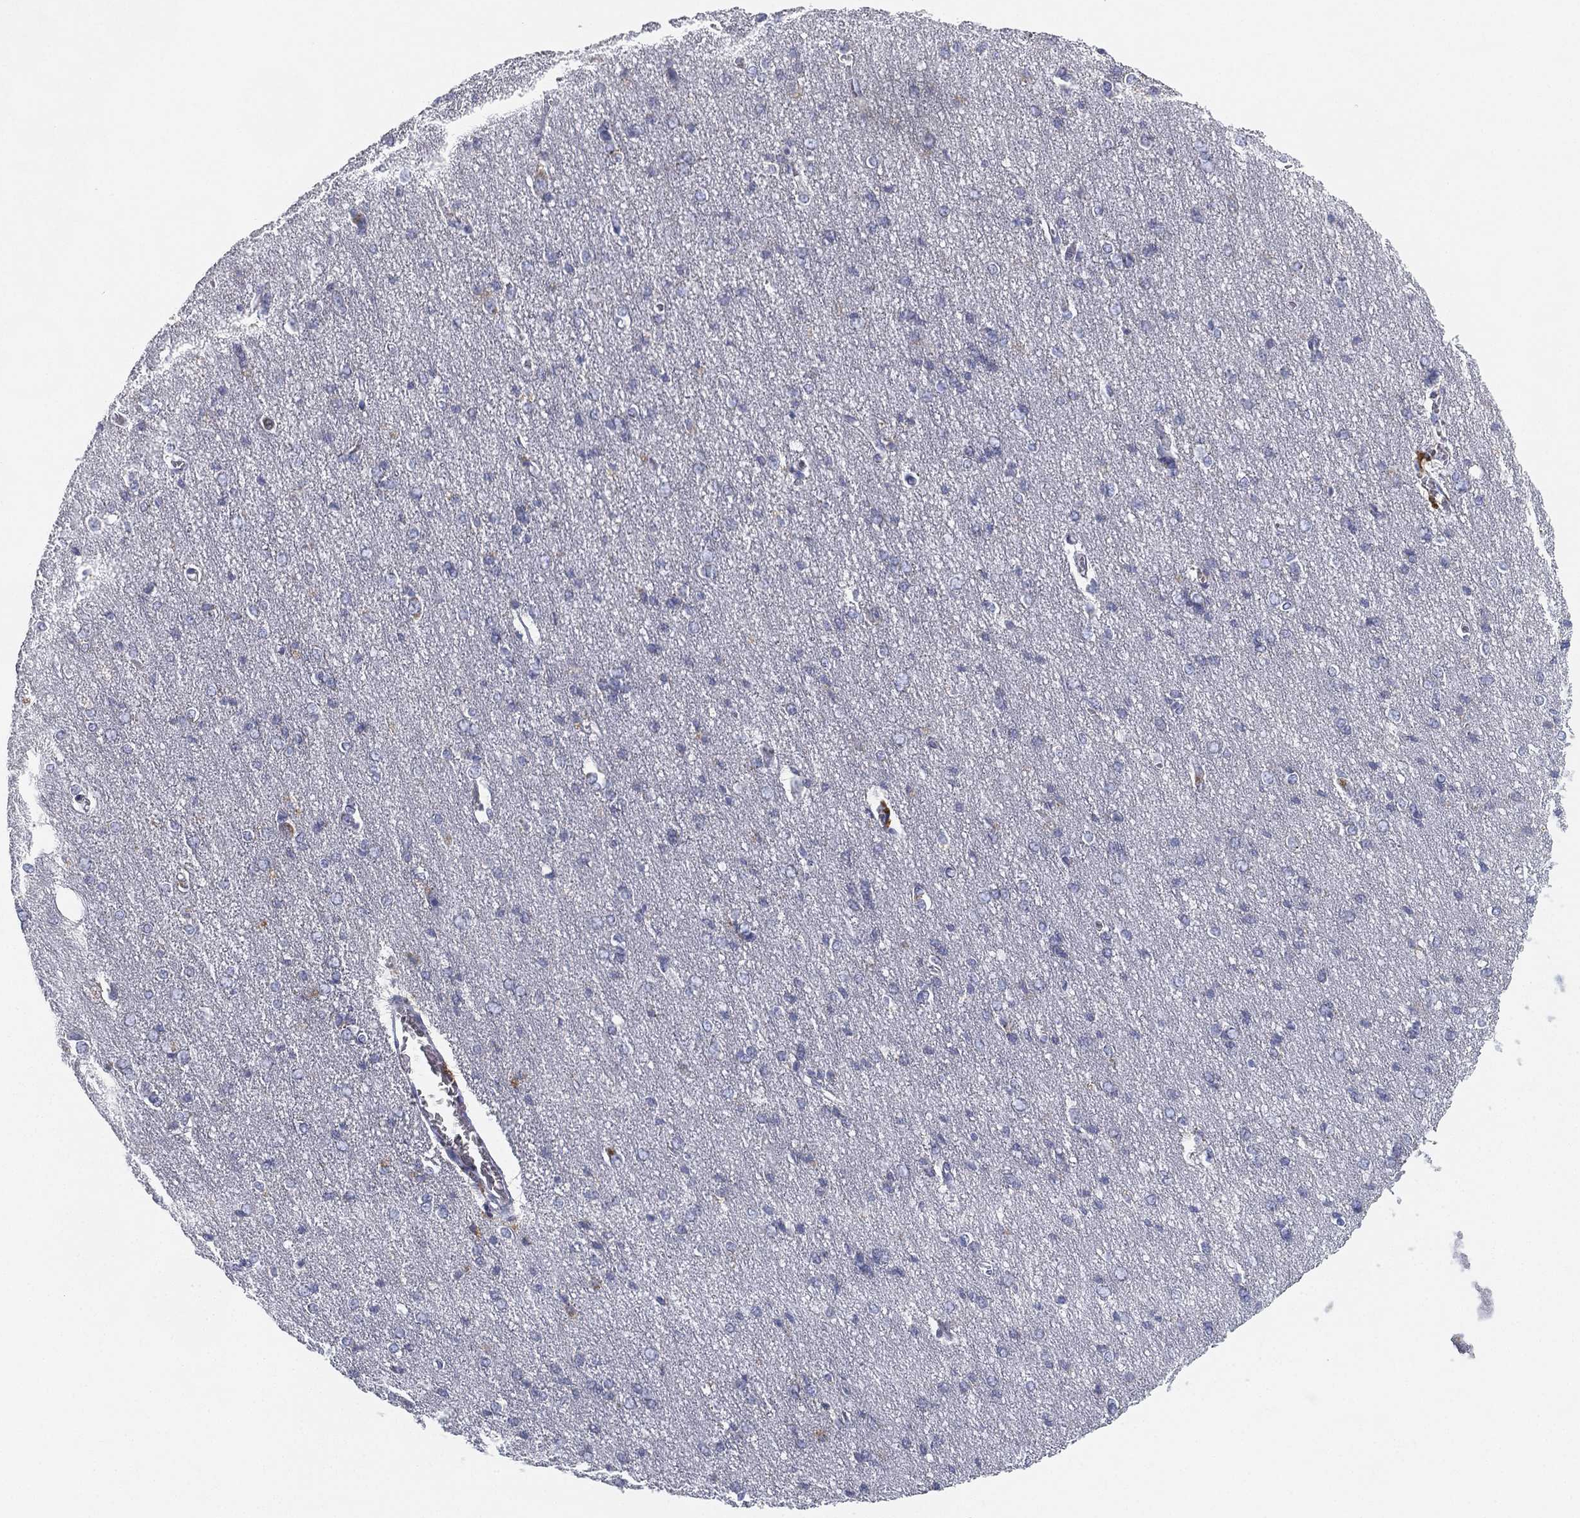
{"staining": {"intensity": "negative", "quantity": "none", "location": "none"}, "tissue": "cerebral cortex", "cell_type": "Endothelial cells", "image_type": "normal", "snomed": [{"axis": "morphology", "description": "Normal tissue, NOS"}, {"axis": "topography", "description": "Cerebral cortex"}], "caption": "IHC micrograph of unremarkable human cerebral cortex stained for a protein (brown), which reveals no positivity in endothelial cells. (DAB IHC with hematoxylin counter stain).", "gene": "NPC2", "patient": {"sex": "male", "age": 37}}